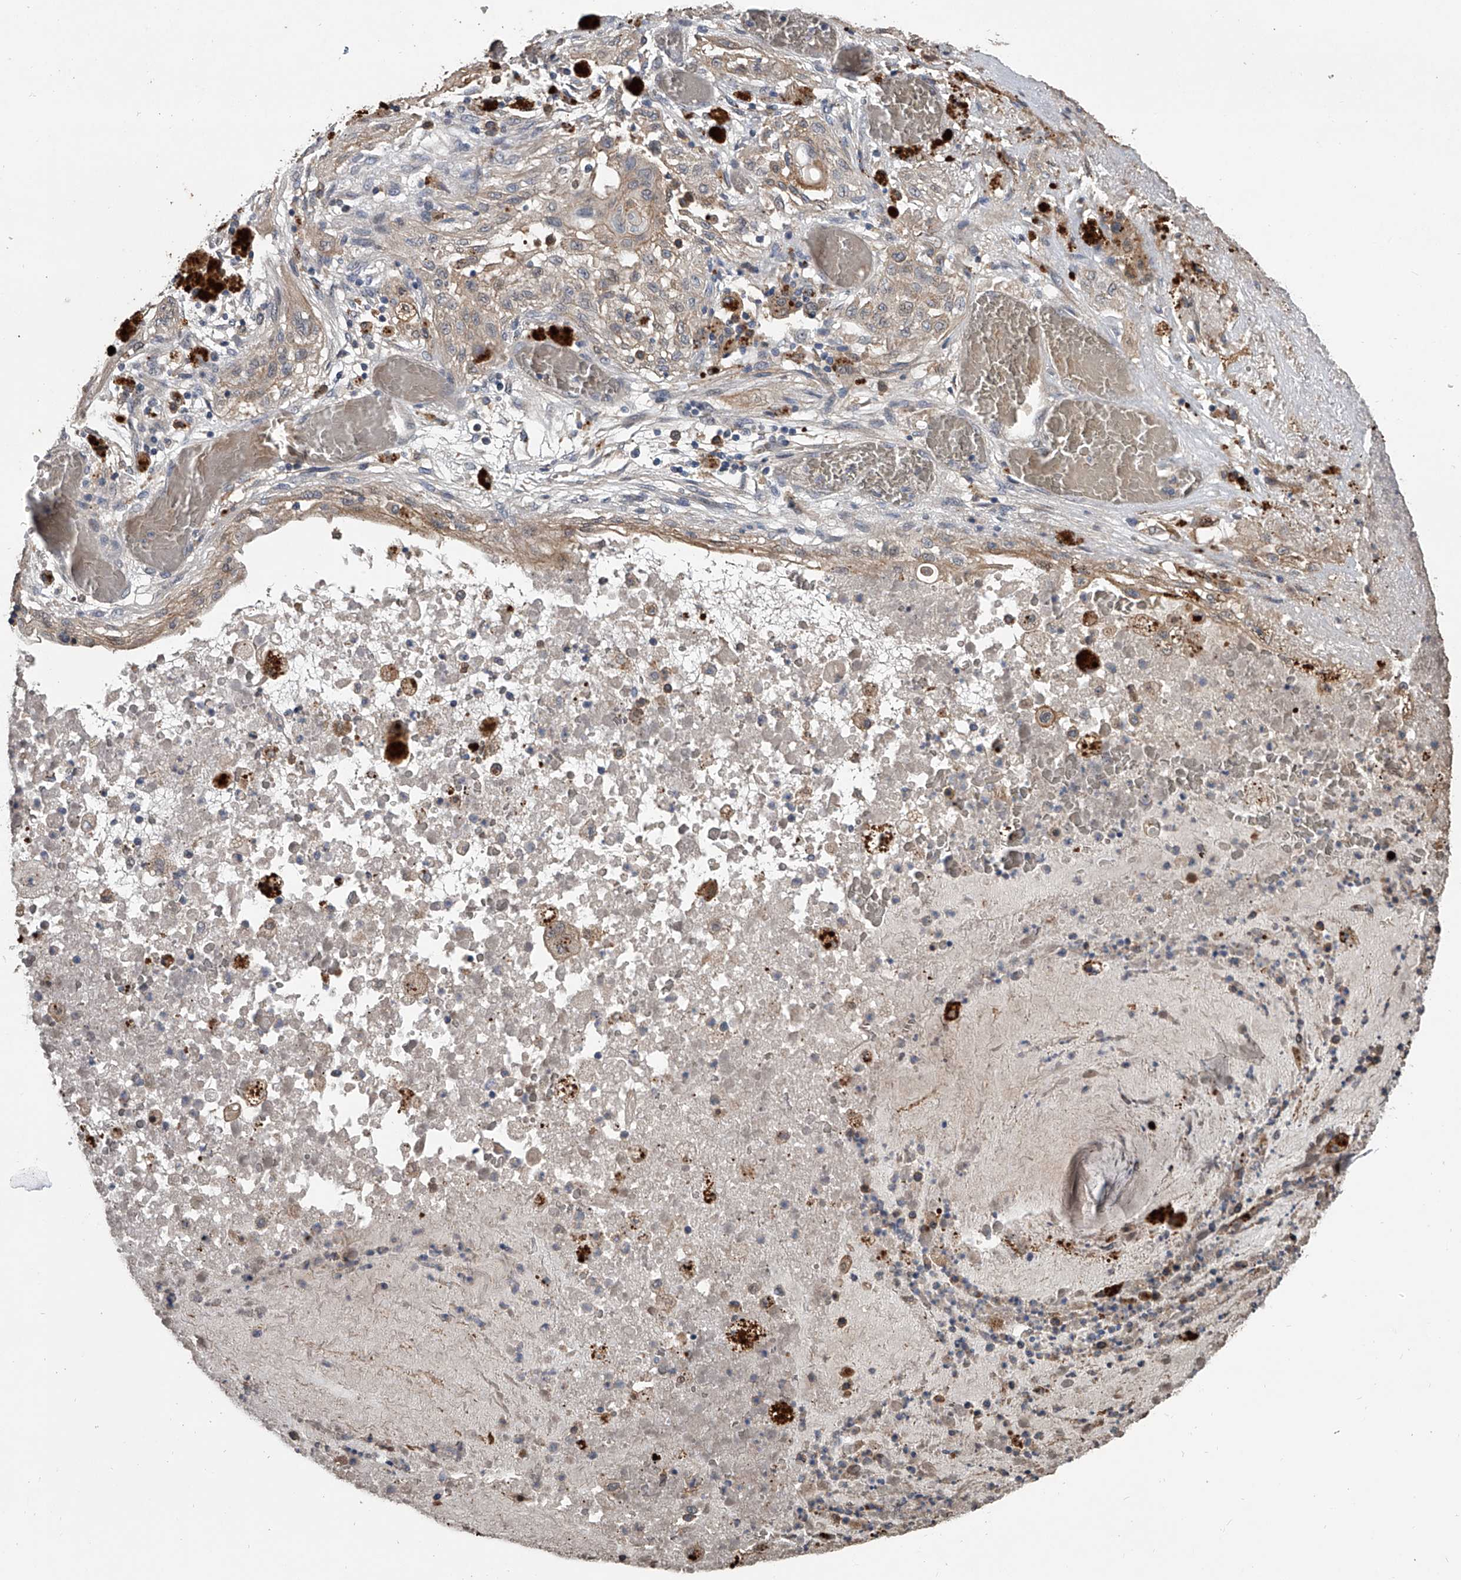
{"staining": {"intensity": "weak", "quantity": "<25%", "location": "cytoplasmic/membranous"}, "tissue": "lung cancer", "cell_type": "Tumor cells", "image_type": "cancer", "snomed": [{"axis": "morphology", "description": "Squamous cell carcinoma, NOS"}, {"axis": "topography", "description": "Lung"}], "caption": "There is no significant positivity in tumor cells of lung squamous cell carcinoma. (DAB immunohistochemistry with hematoxylin counter stain).", "gene": "DOCK9", "patient": {"sex": "female", "age": 47}}